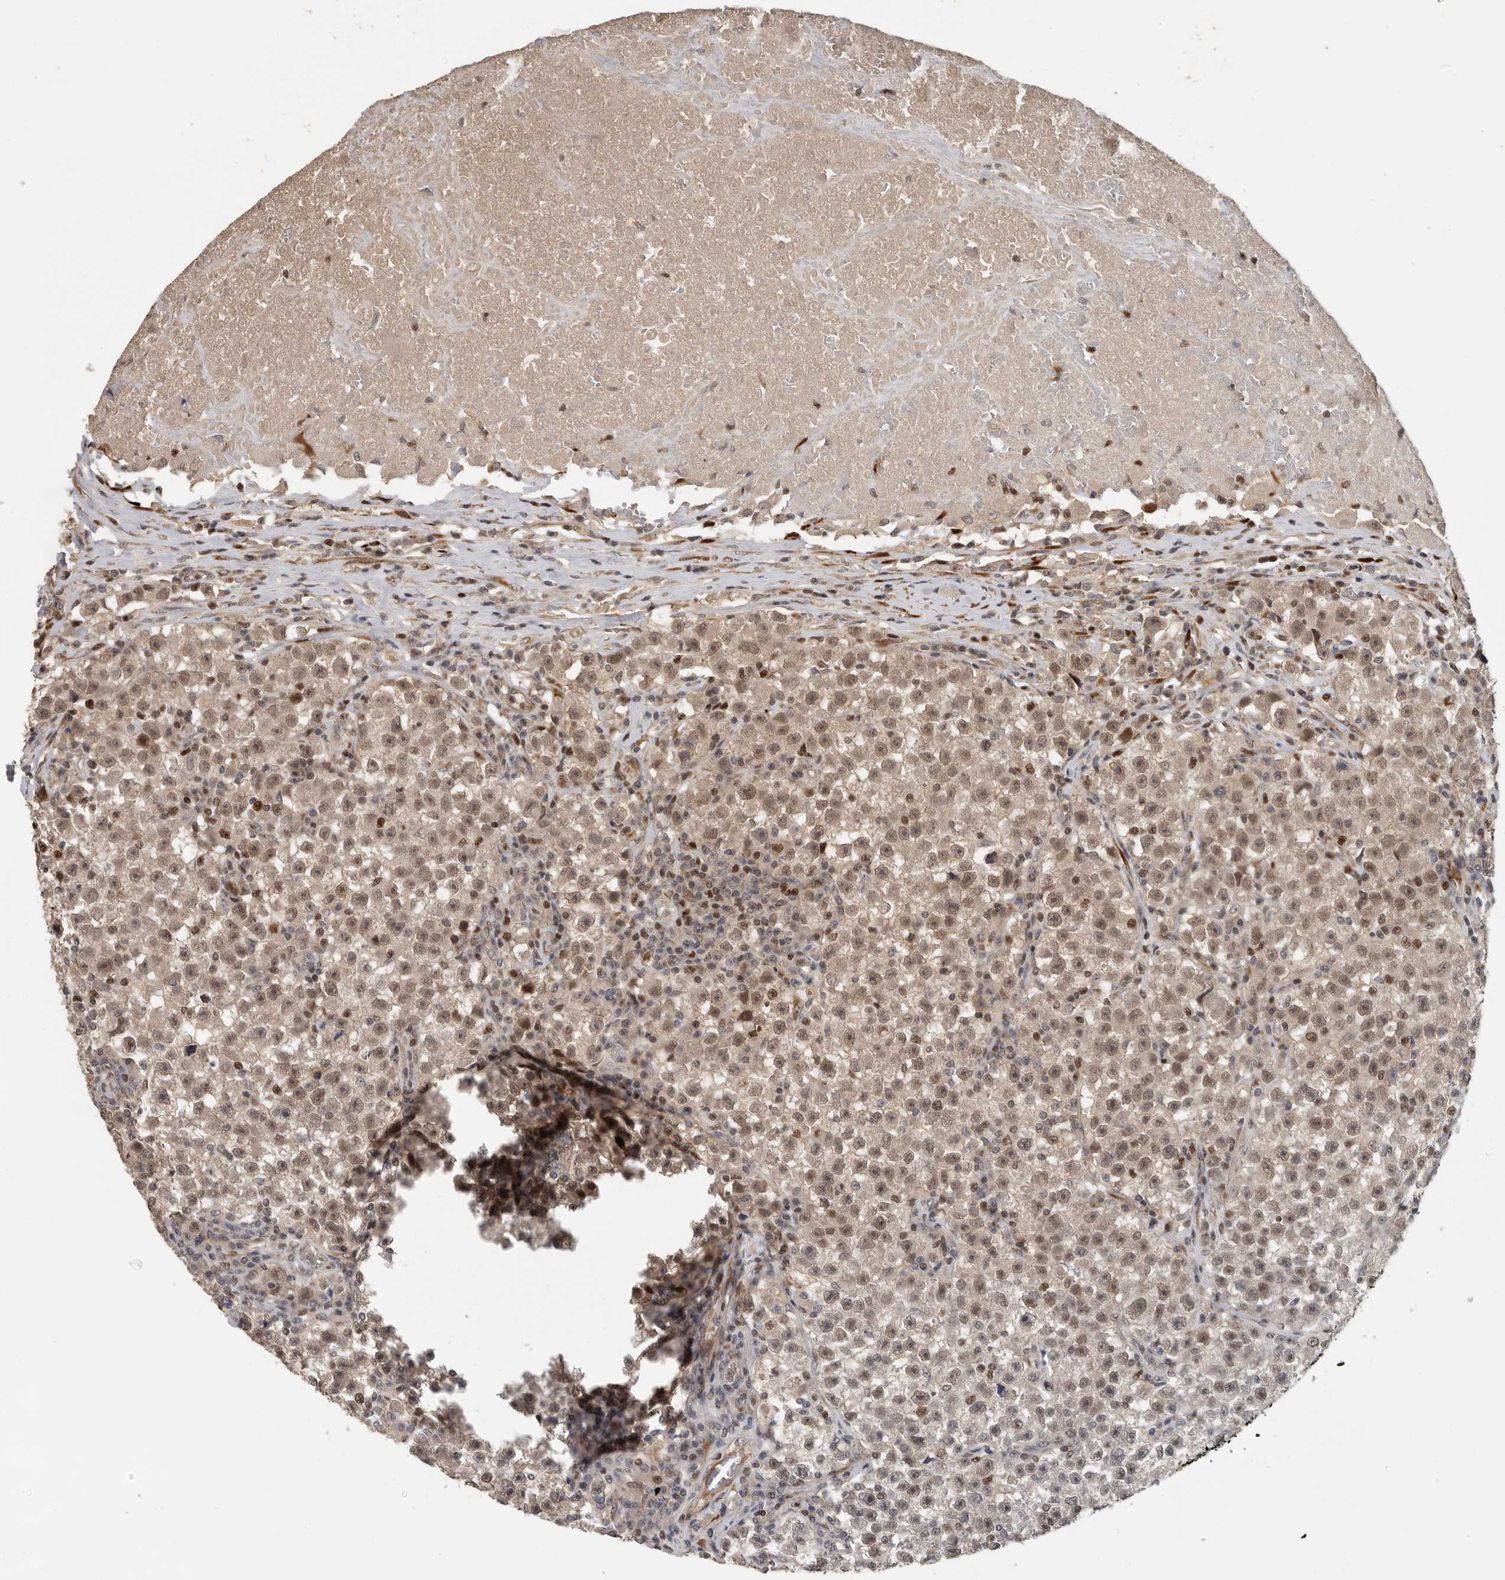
{"staining": {"intensity": "moderate", "quantity": ">75%", "location": "nuclear"}, "tissue": "testis cancer", "cell_type": "Tumor cells", "image_type": "cancer", "snomed": [{"axis": "morphology", "description": "Seminoma, NOS"}, {"axis": "topography", "description": "Testis"}], "caption": "An immunohistochemistry (IHC) histopathology image of neoplastic tissue is shown. Protein staining in brown highlights moderate nuclear positivity in testis seminoma within tumor cells.", "gene": "HENMT1", "patient": {"sex": "male", "age": 22}}